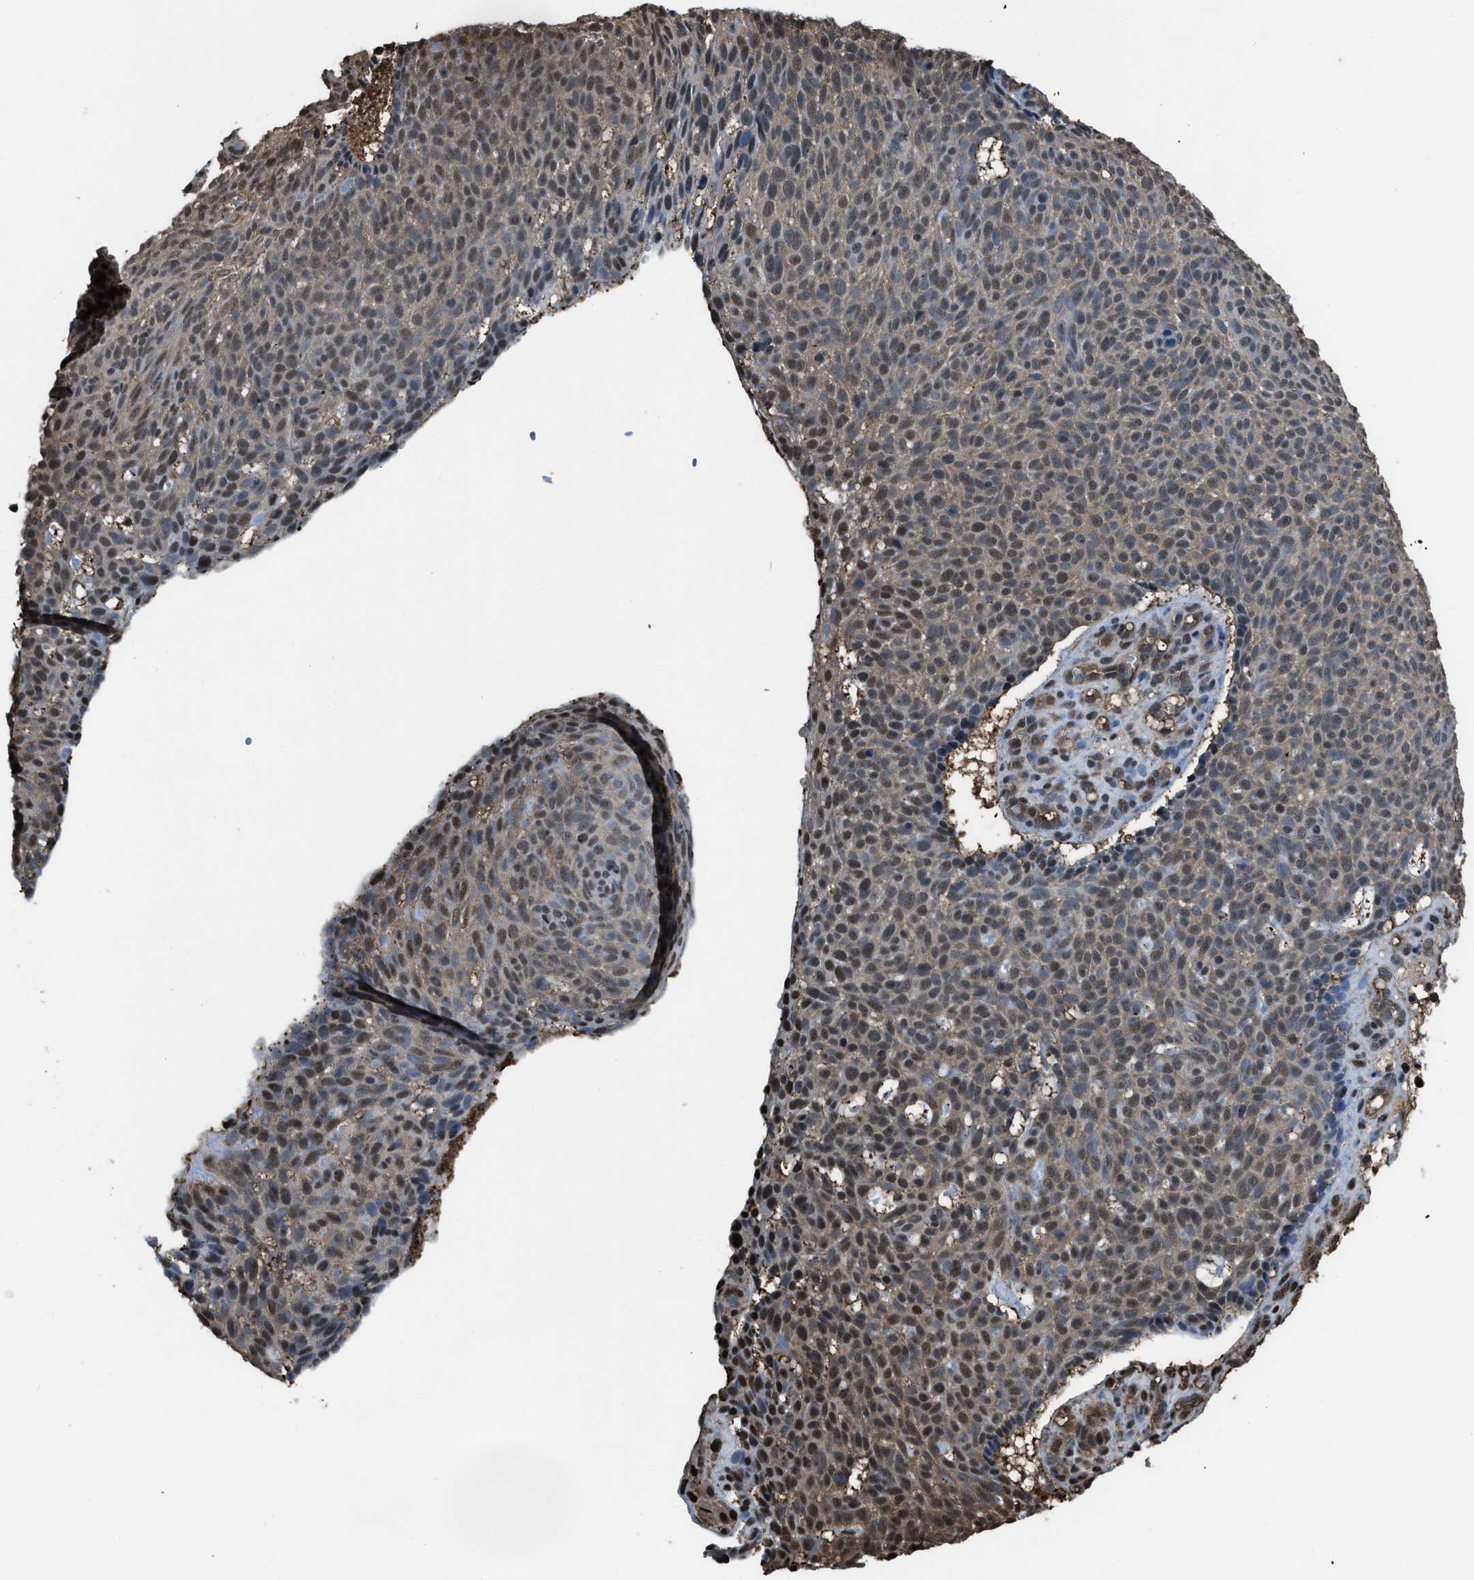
{"staining": {"intensity": "moderate", "quantity": "25%-75%", "location": "cytoplasmic/membranous,nuclear"}, "tissue": "skin cancer", "cell_type": "Tumor cells", "image_type": "cancer", "snomed": [{"axis": "morphology", "description": "Basal cell carcinoma"}, {"axis": "topography", "description": "Skin"}], "caption": "Skin basal cell carcinoma tissue demonstrates moderate cytoplasmic/membranous and nuclear staining in approximately 25%-75% of tumor cells", "gene": "FNTA", "patient": {"sex": "male", "age": 61}}